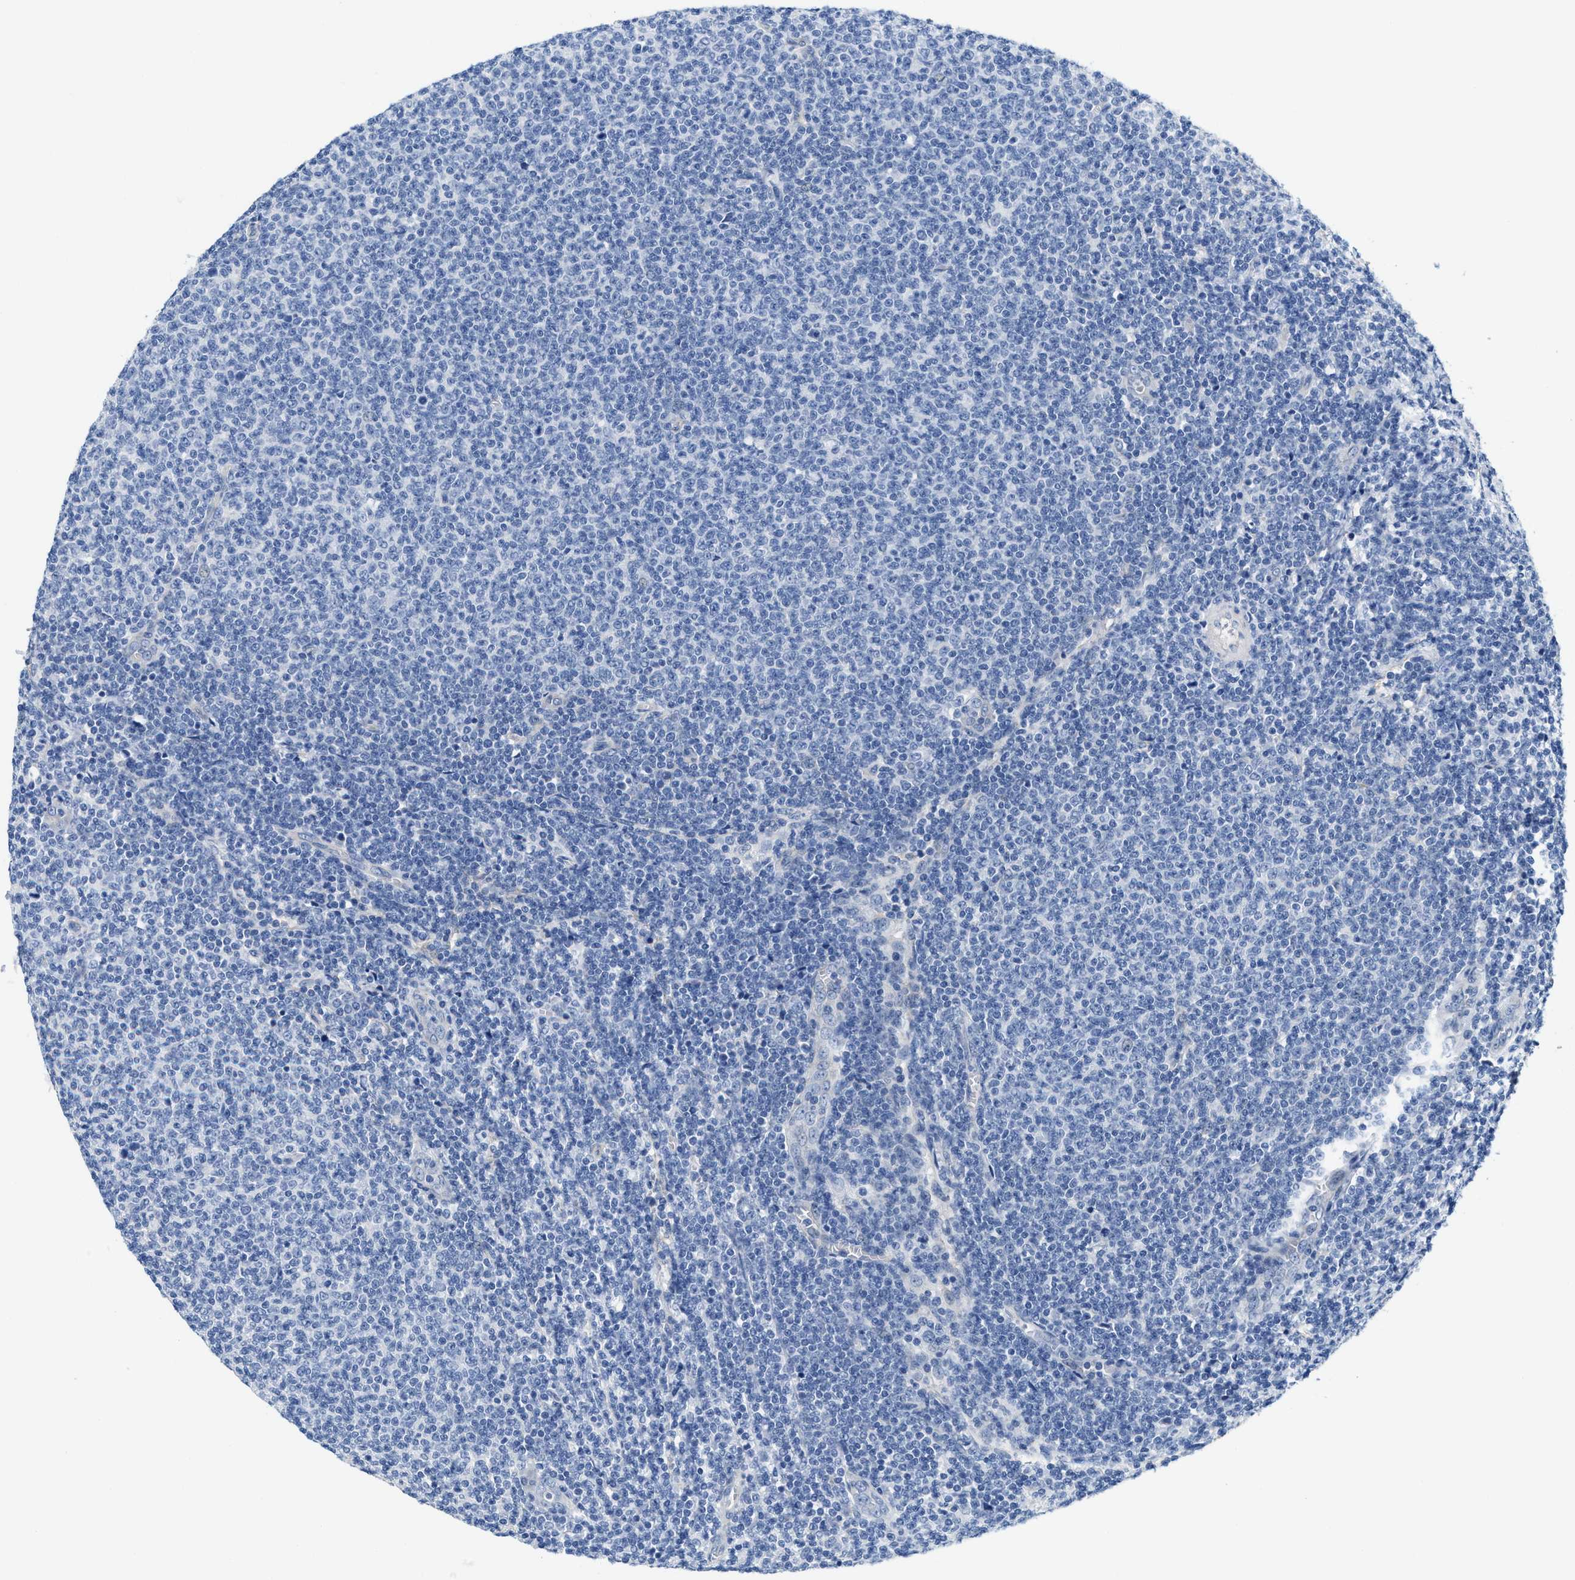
{"staining": {"intensity": "negative", "quantity": "none", "location": "none"}, "tissue": "lymphoma", "cell_type": "Tumor cells", "image_type": "cancer", "snomed": [{"axis": "morphology", "description": "Malignant lymphoma, non-Hodgkin's type, Low grade"}, {"axis": "topography", "description": "Lymph node"}], "caption": "There is no significant positivity in tumor cells of lymphoma.", "gene": "DSCAM", "patient": {"sex": "male", "age": 66}}